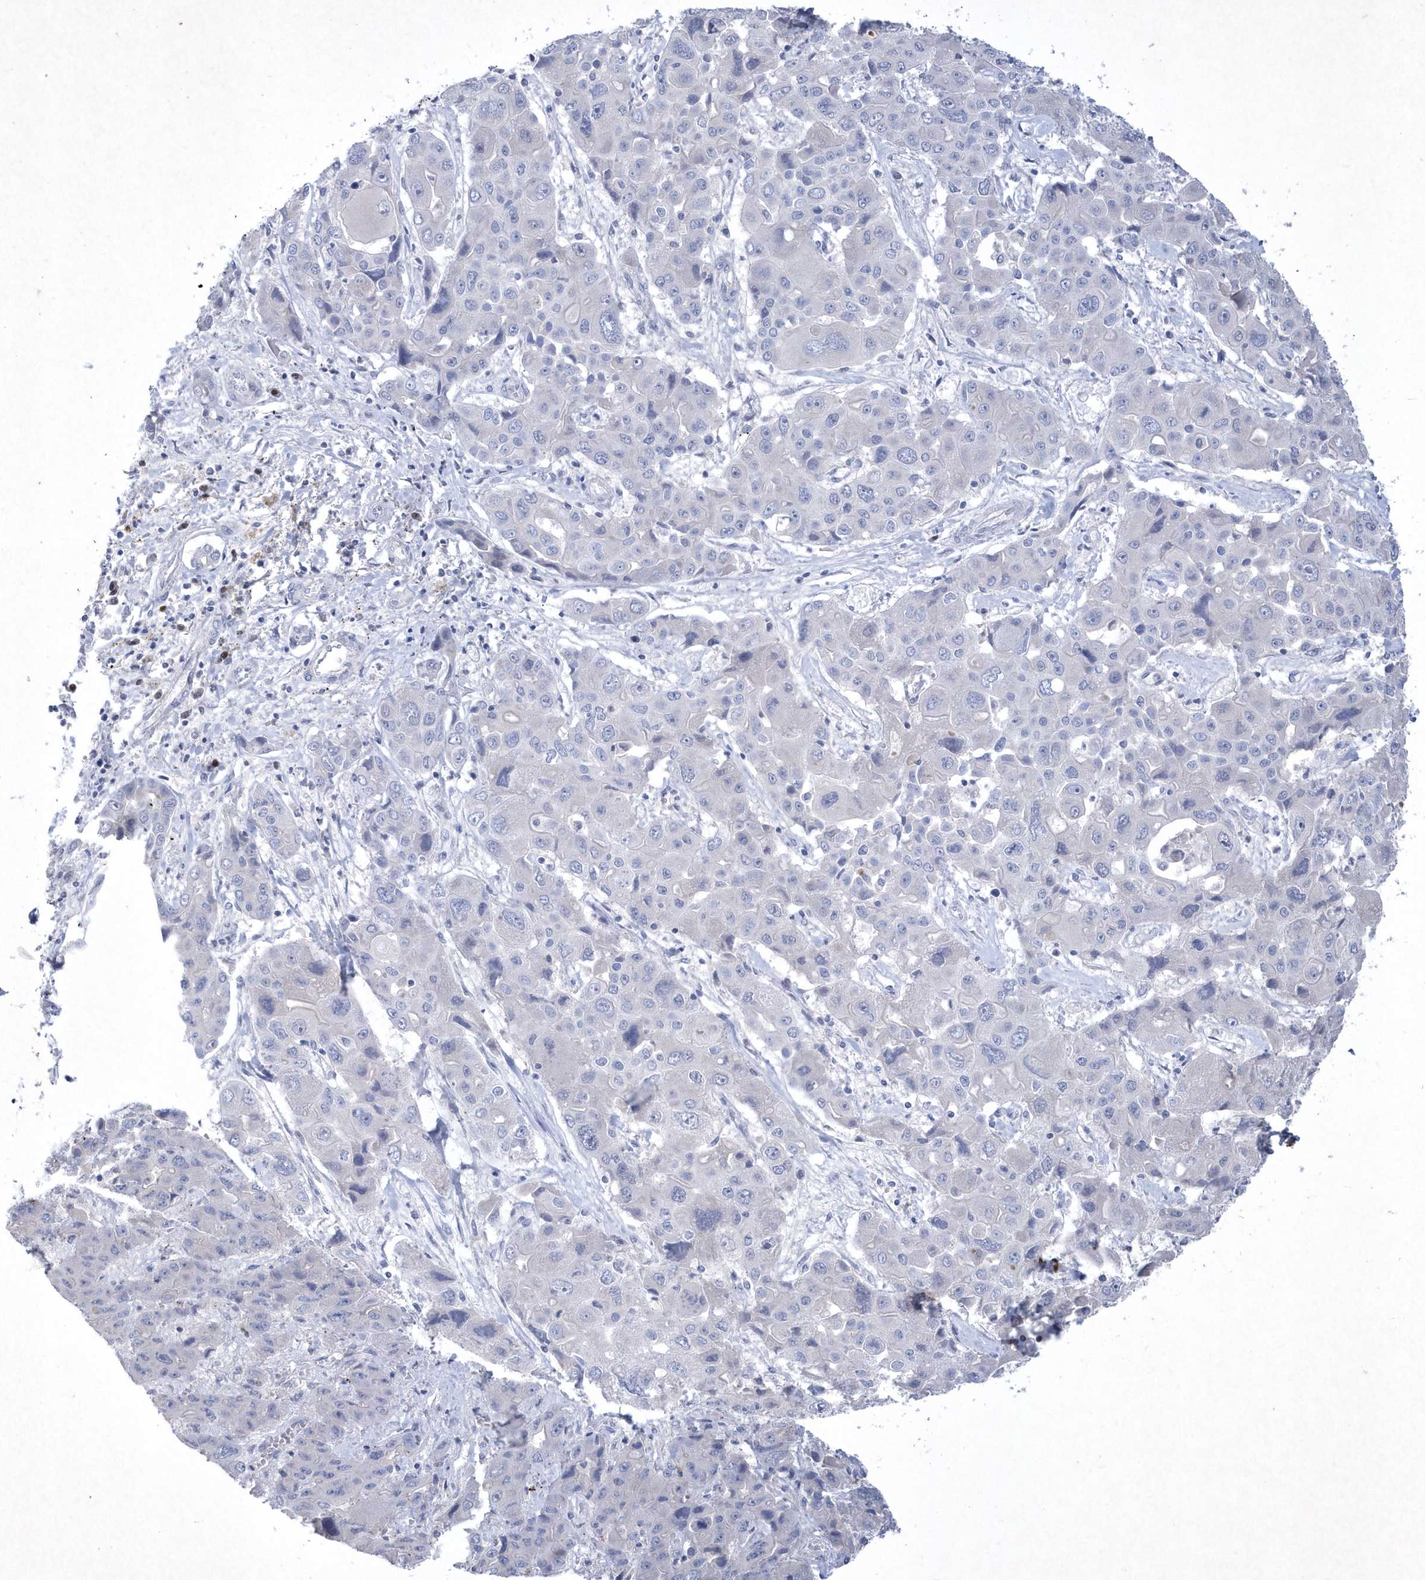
{"staining": {"intensity": "negative", "quantity": "none", "location": "none"}, "tissue": "liver cancer", "cell_type": "Tumor cells", "image_type": "cancer", "snomed": [{"axis": "morphology", "description": "Cholangiocarcinoma"}, {"axis": "topography", "description": "Liver"}], "caption": "Human liver cancer stained for a protein using IHC reveals no staining in tumor cells.", "gene": "BHLHA15", "patient": {"sex": "male", "age": 67}}